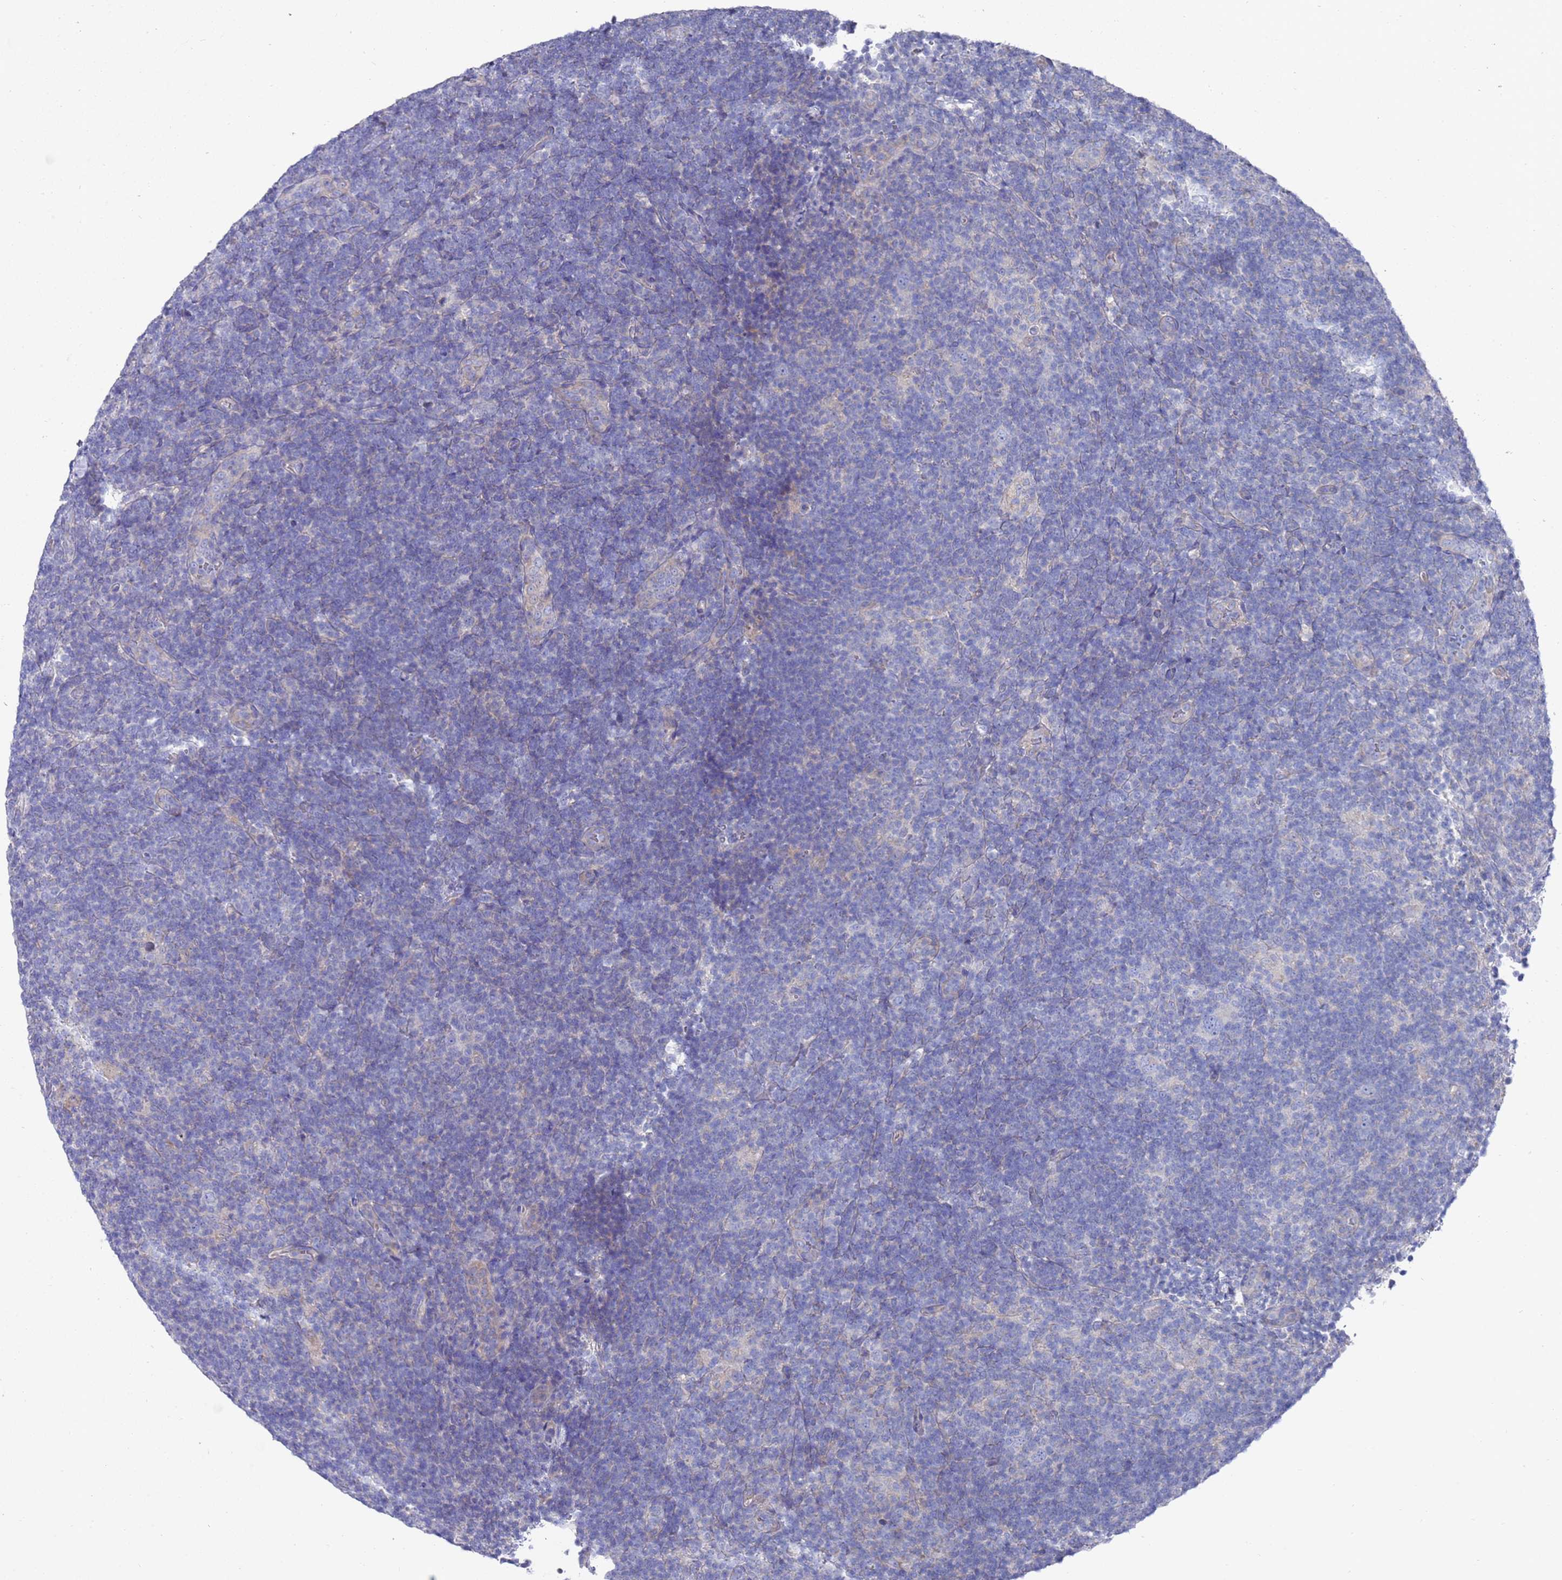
{"staining": {"intensity": "negative", "quantity": "none", "location": "none"}, "tissue": "lymphoma", "cell_type": "Tumor cells", "image_type": "cancer", "snomed": [{"axis": "morphology", "description": "Hodgkin's disease, NOS"}, {"axis": "topography", "description": "Lymph node"}], "caption": "Immunohistochemical staining of human lymphoma displays no significant staining in tumor cells. (Stains: DAB IHC with hematoxylin counter stain, Microscopy: brightfield microscopy at high magnification).", "gene": "SCAPER", "patient": {"sex": "female", "age": 57}}